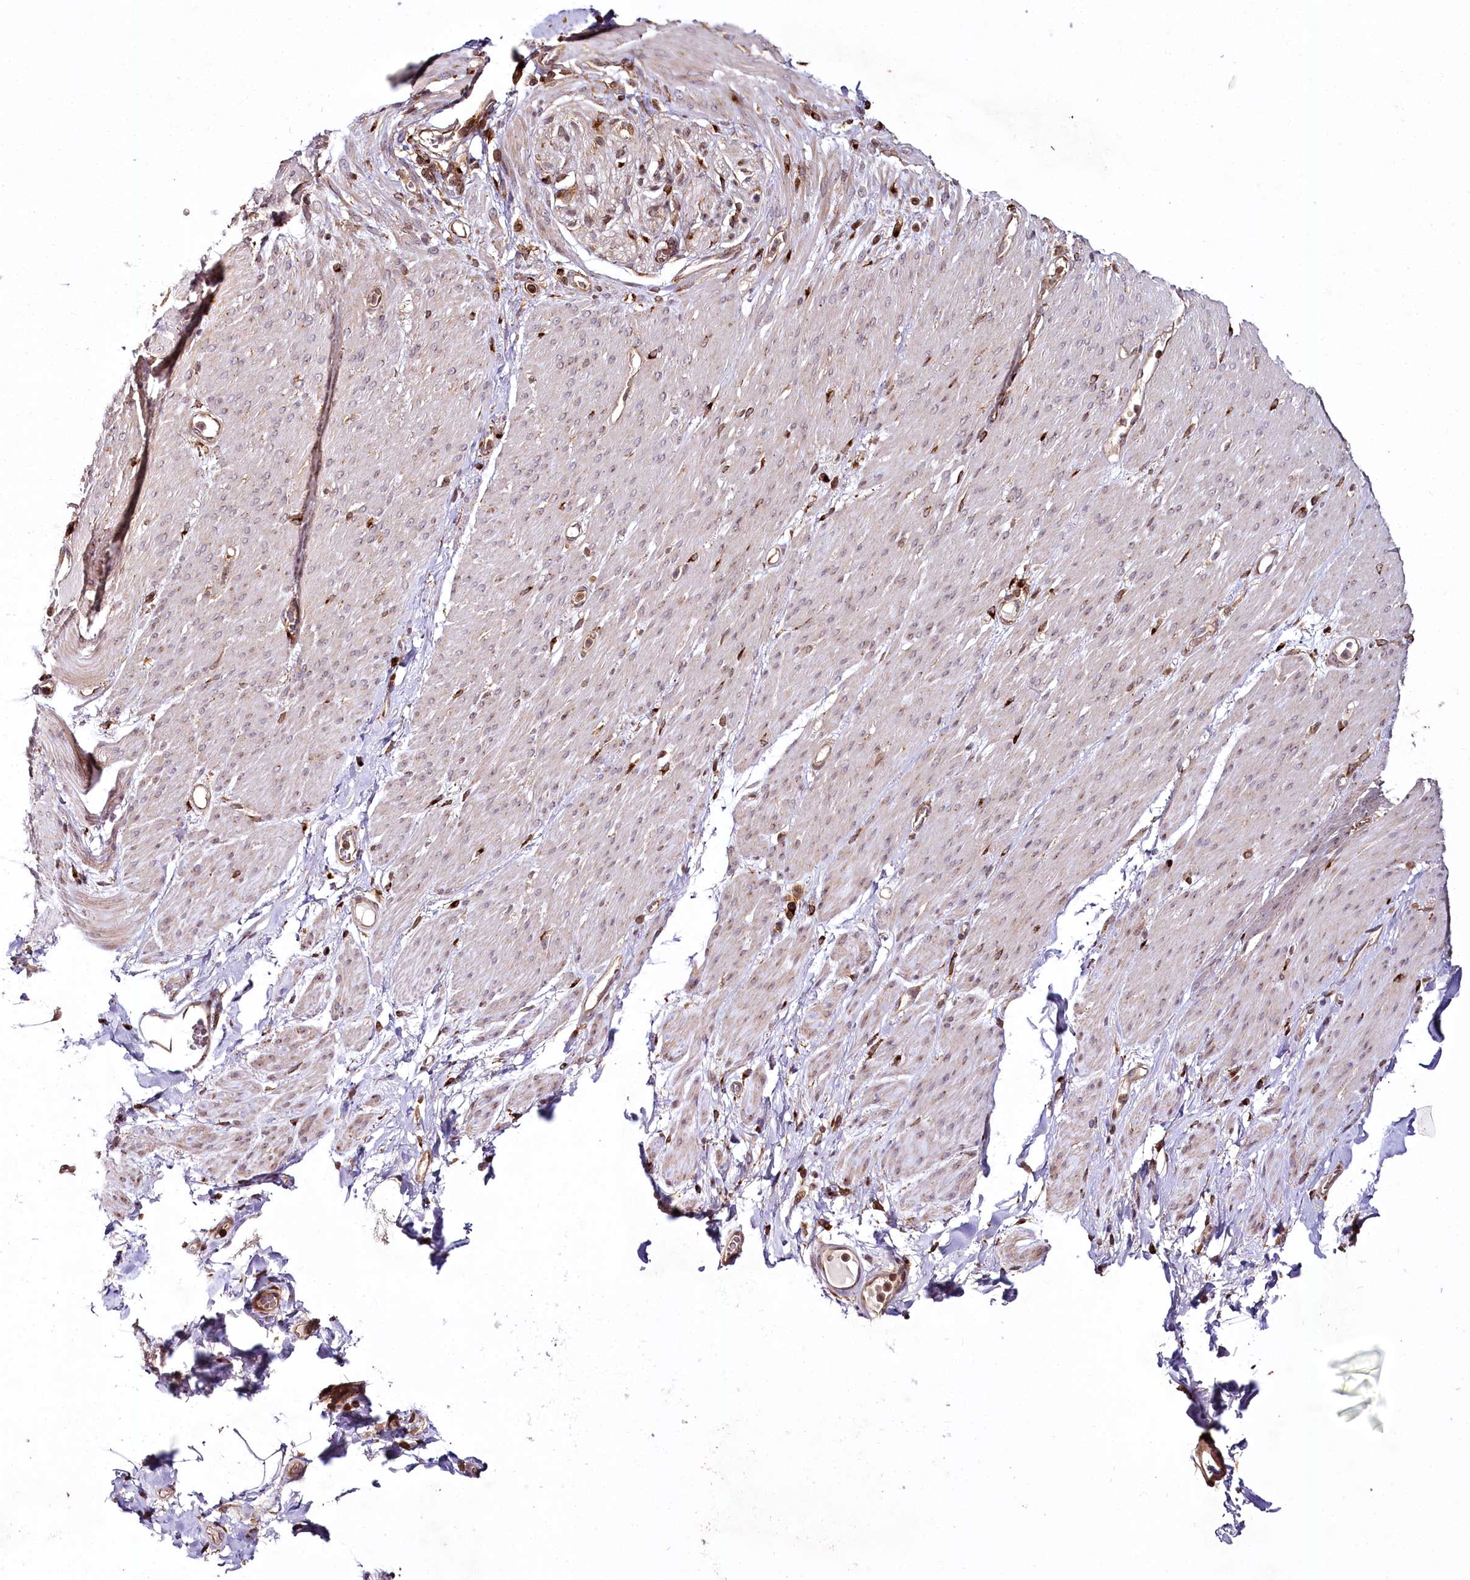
{"staining": {"intensity": "moderate", "quantity": "25%-75%", "location": "cytoplasmic/membranous"}, "tissue": "adipose tissue", "cell_type": "Adipocytes", "image_type": "normal", "snomed": [{"axis": "morphology", "description": "Normal tissue, NOS"}, {"axis": "topography", "description": "Colon"}, {"axis": "topography", "description": "Peripheral nerve tissue"}], "caption": "DAB (3,3'-diaminobenzidine) immunohistochemical staining of normal human adipose tissue reveals moderate cytoplasmic/membranous protein staining in about 25%-75% of adipocytes.", "gene": "COPG1", "patient": {"sex": "female", "age": 61}}